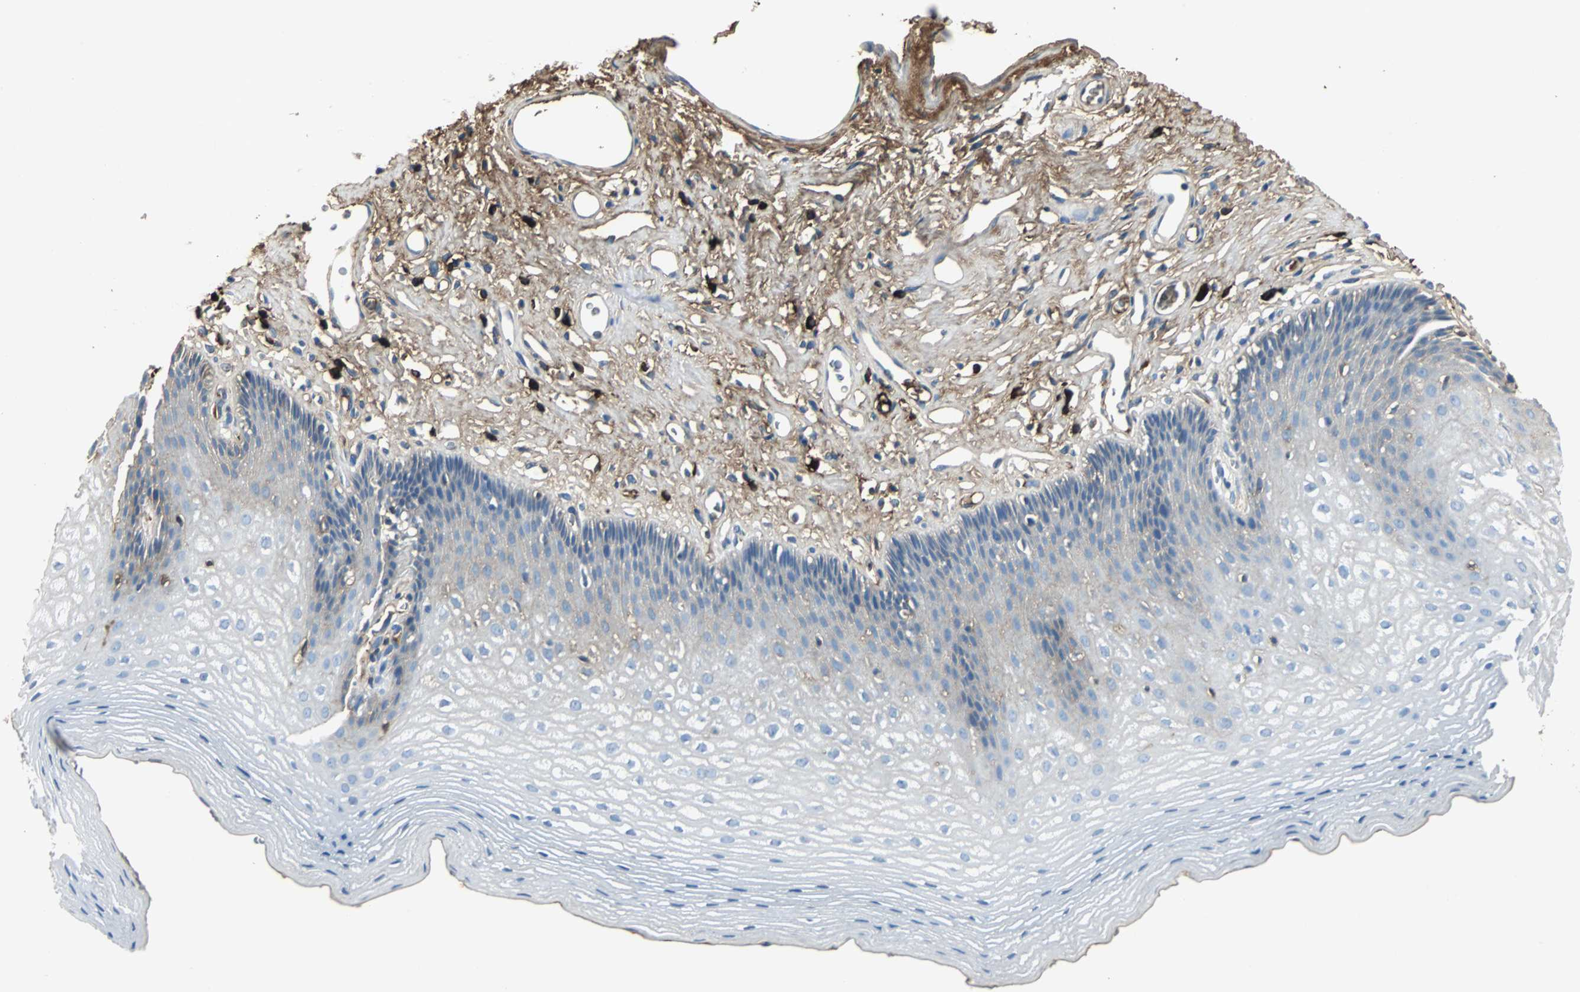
{"staining": {"intensity": "weak", "quantity": "<25%", "location": "cytoplasmic/membranous"}, "tissue": "esophagus", "cell_type": "Squamous epithelial cells", "image_type": "normal", "snomed": [{"axis": "morphology", "description": "Normal tissue, NOS"}, {"axis": "topography", "description": "Esophagus"}], "caption": "A high-resolution image shows IHC staining of unremarkable esophagus, which displays no significant positivity in squamous epithelial cells.", "gene": "IGHA1", "patient": {"sex": "female", "age": 70}}